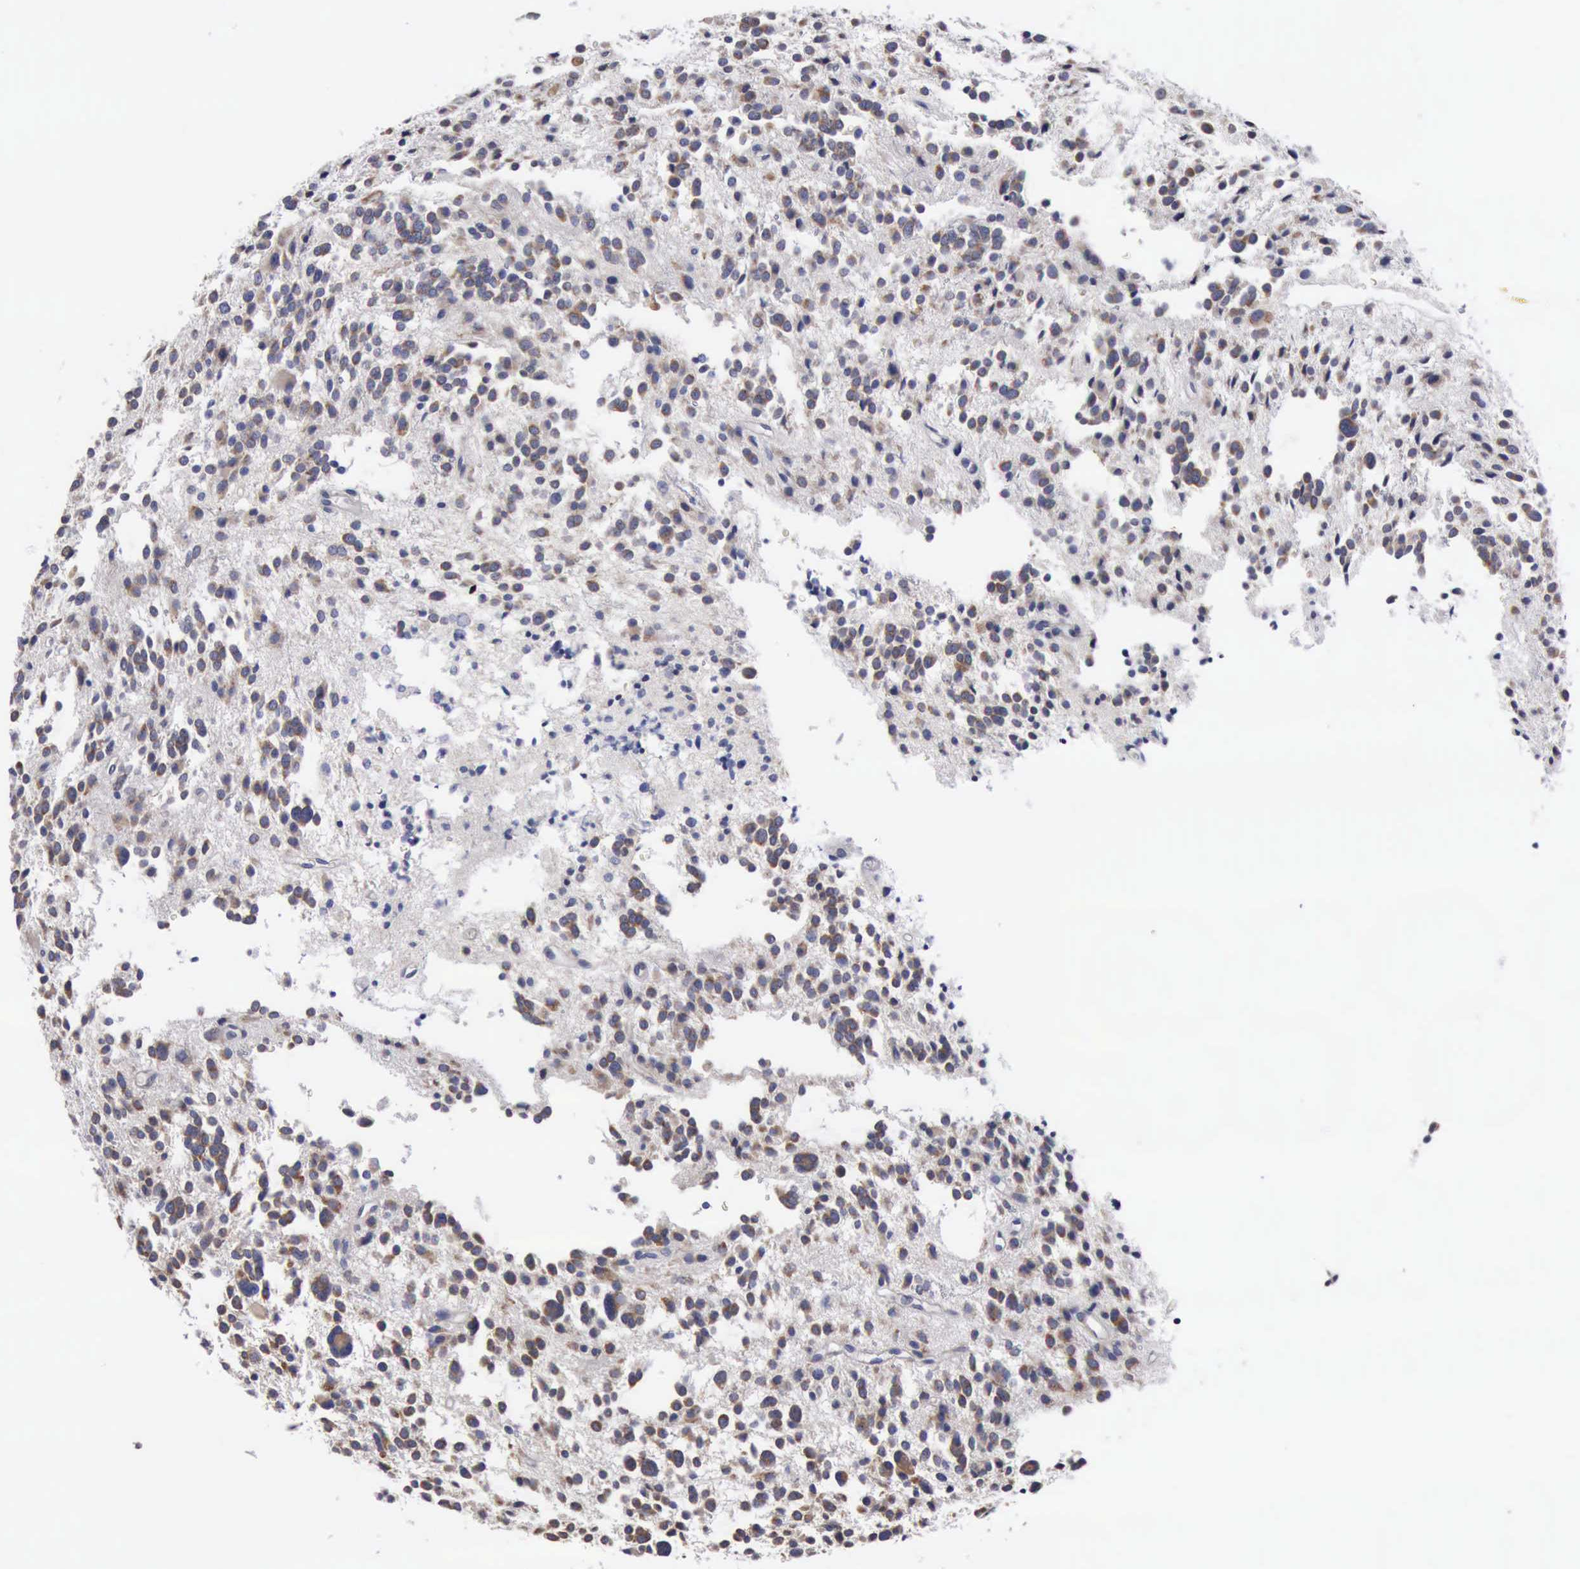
{"staining": {"intensity": "moderate", "quantity": "25%-75%", "location": "cytoplasmic/membranous"}, "tissue": "glioma", "cell_type": "Tumor cells", "image_type": "cancer", "snomed": [{"axis": "morphology", "description": "Glioma, malignant, Low grade"}, {"axis": "topography", "description": "Brain"}], "caption": "Moderate cytoplasmic/membranous positivity is identified in approximately 25%-75% of tumor cells in glioma. (IHC, brightfield microscopy, high magnification).", "gene": "TXLNG", "patient": {"sex": "female", "age": 36}}